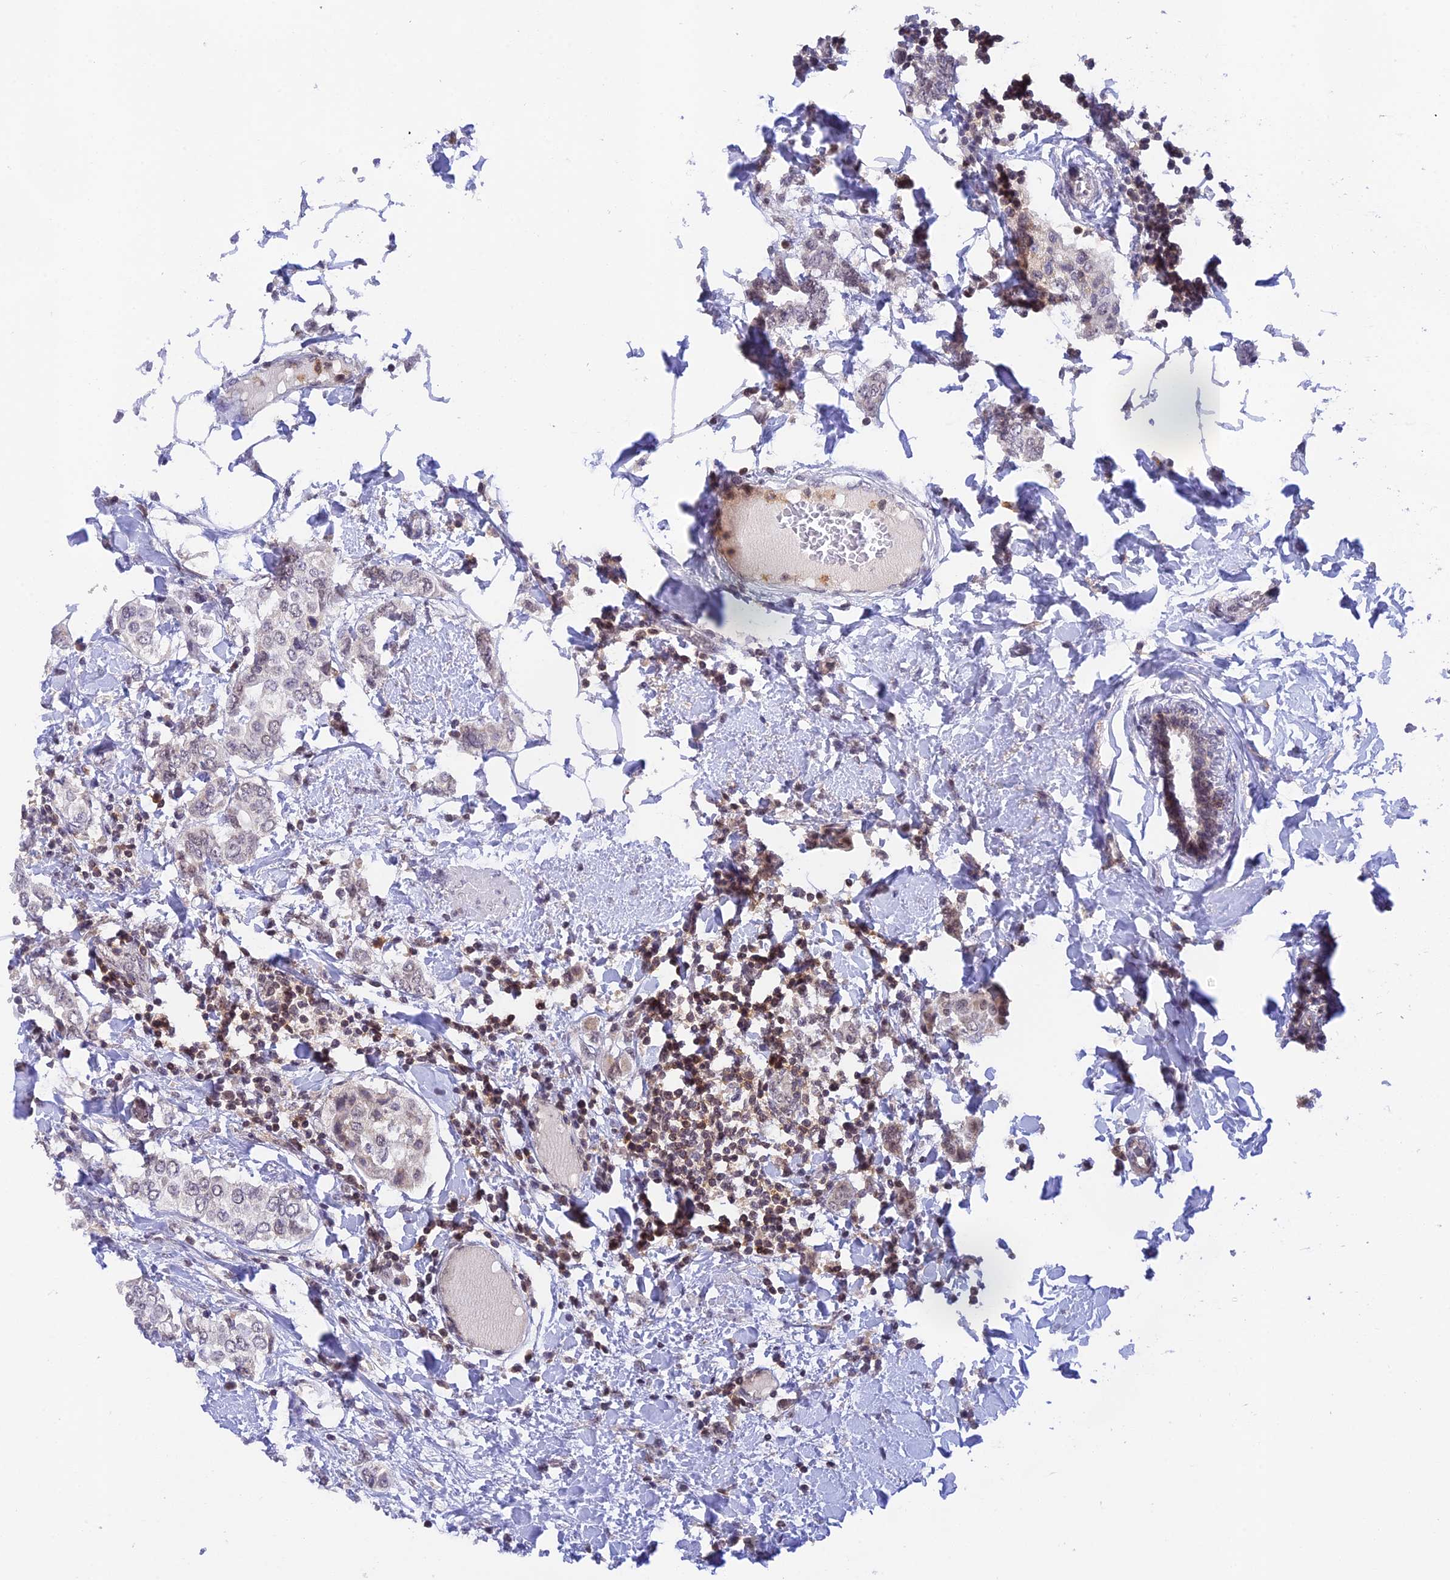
{"staining": {"intensity": "negative", "quantity": "none", "location": "none"}, "tissue": "breast cancer", "cell_type": "Tumor cells", "image_type": "cancer", "snomed": [{"axis": "morphology", "description": "Lobular carcinoma"}, {"axis": "topography", "description": "Breast"}], "caption": "The micrograph exhibits no significant expression in tumor cells of breast cancer (lobular carcinoma).", "gene": "PEX16", "patient": {"sex": "female", "age": 51}}